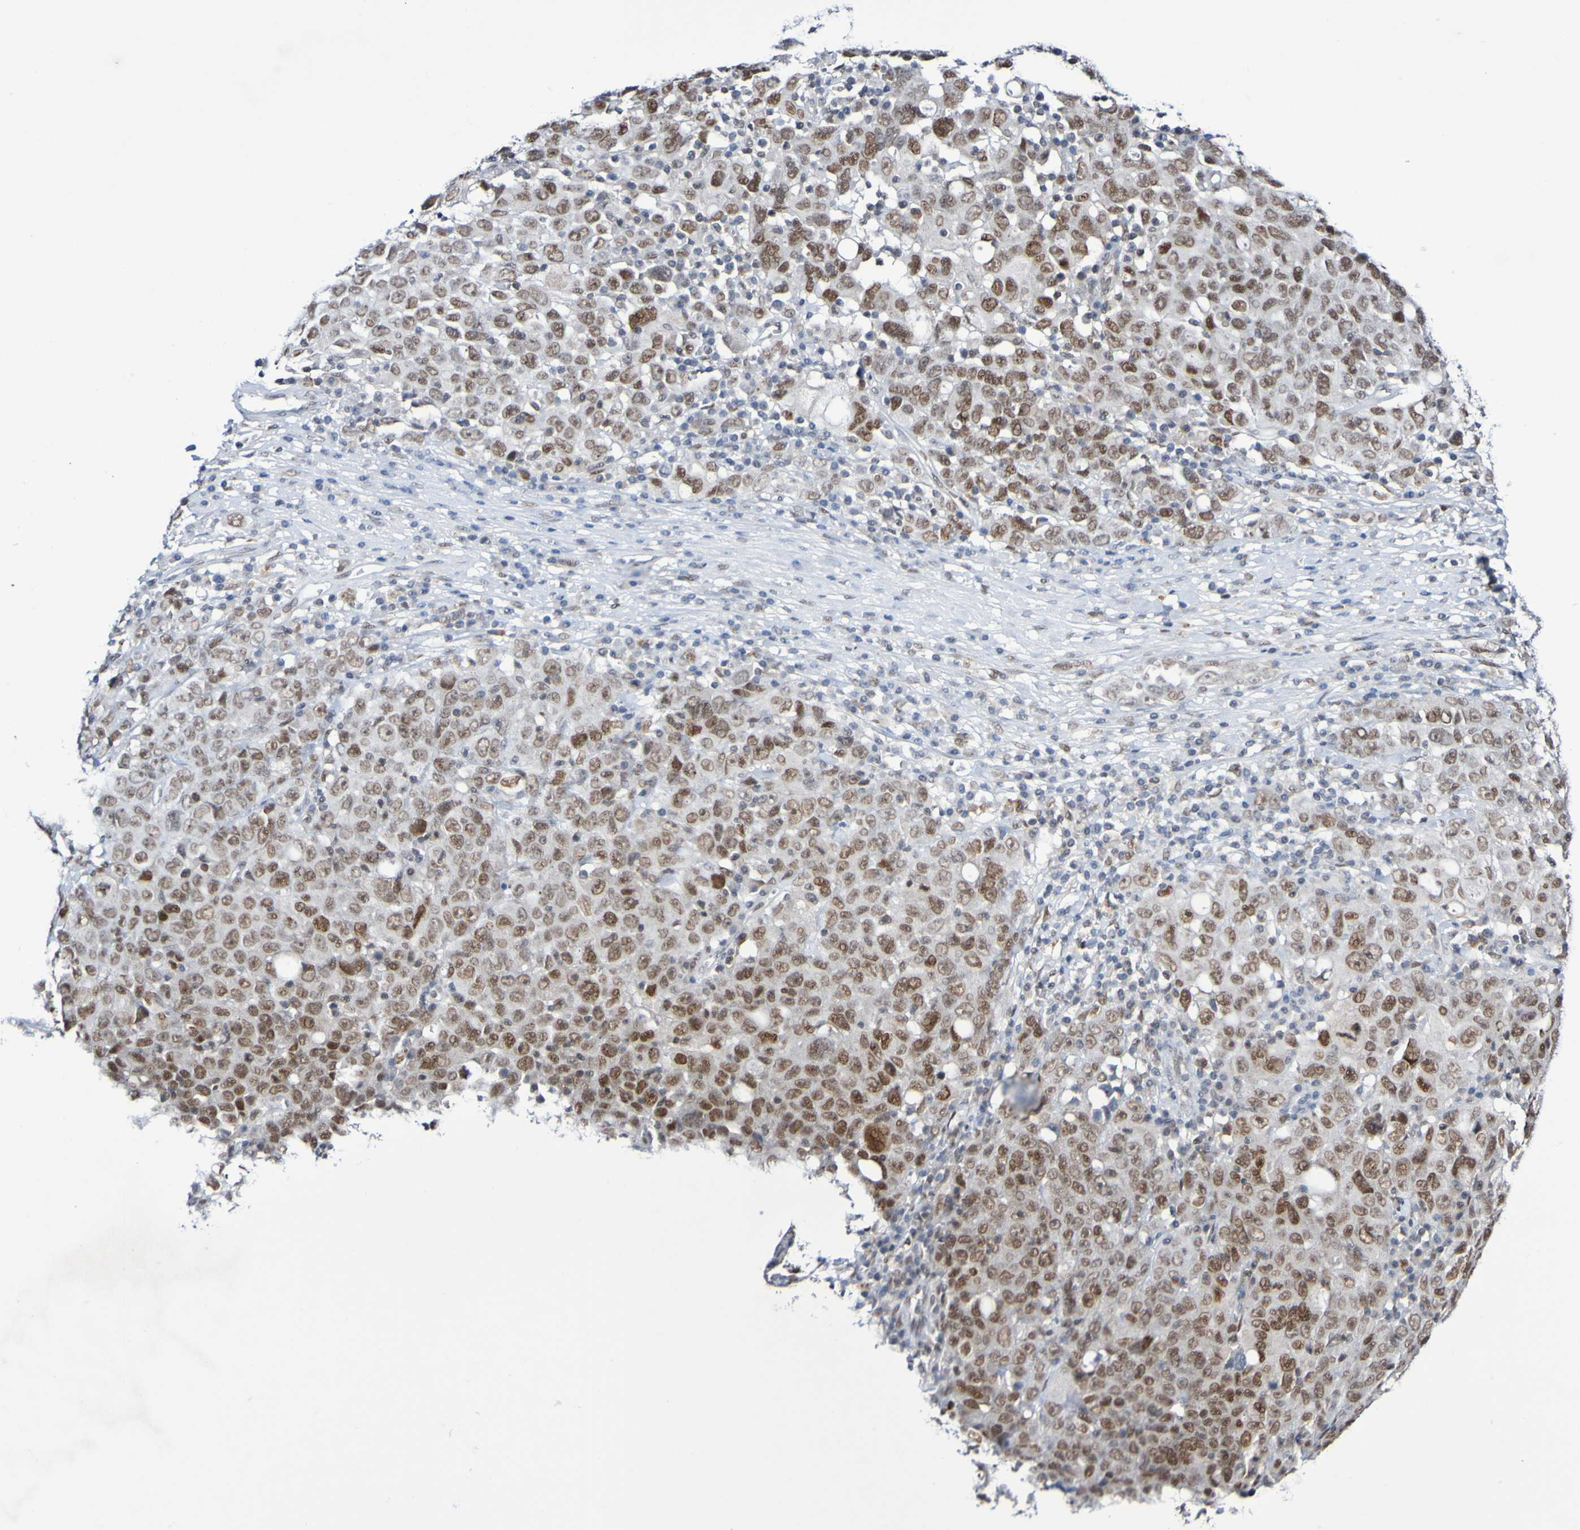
{"staining": {"intensity": "moderate", "quantity": ">75%", "location": "nuclear"}, "tissue": "ovarian cancer", "cell_type": "Tumor cells", "image_type": "cancer", "snomed": [{"axis": "morphology", "description": "Carcinoma, endometroid"}, {"axis": "topography", "description": "Ovary"}], "caption": "The micrograph shows a brown stain indicating the presence of a protein in the nuclear of tumor cells in ovarian cancer. (DAB (3,3'-diaminobenzidine) IHC with brightfield microscopy, high magnification).", "gene": "PCGF1", "patient": {"sex": "female", "age": 62}}